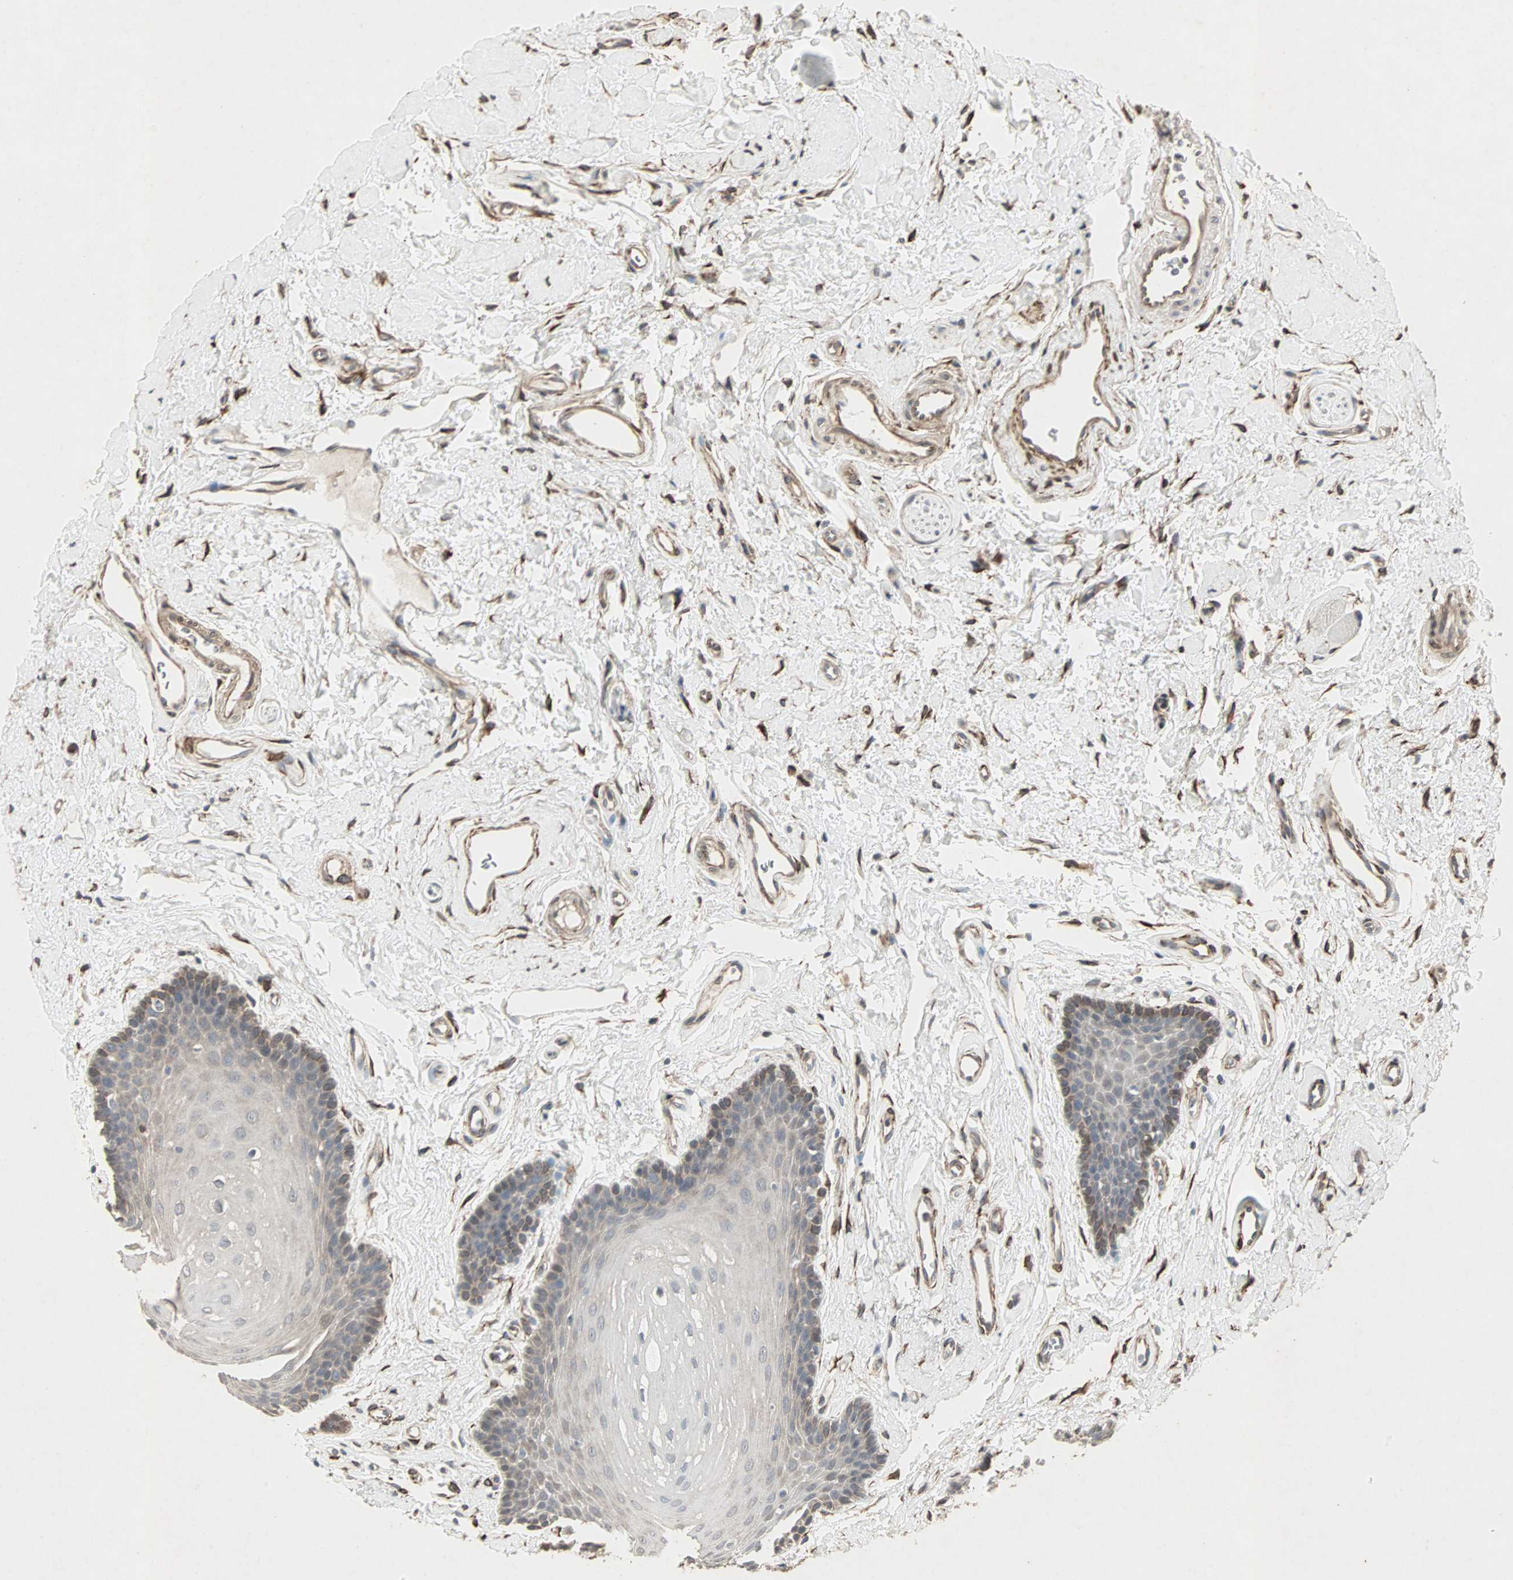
{"staining": {"intensity": "weak", "quantity": "<25%", "location": "cytoplasmic/membranous"}, "tissue": "oral mucosa", "cell_type": "Squamous epithelial cells", "image_type": "normal", "snomed": [{"axis": "morphology", "description": "Normal tissue, NOS"}, {"axis": "topography", "description": "Oral tissue"}], "caption": "Normal oral mucosa was stained to show a protein in brown. There is no significant staining in squamous epithelial cells. (Stains: DAB (3,3'-diaminobenzidine) immunohistochemistry with hematoxylin counter stain, Microscopy: brightfield microscopy at high magnification).", "gene": "TRPV4", "patient": {"sex": "male", "age": 62}}